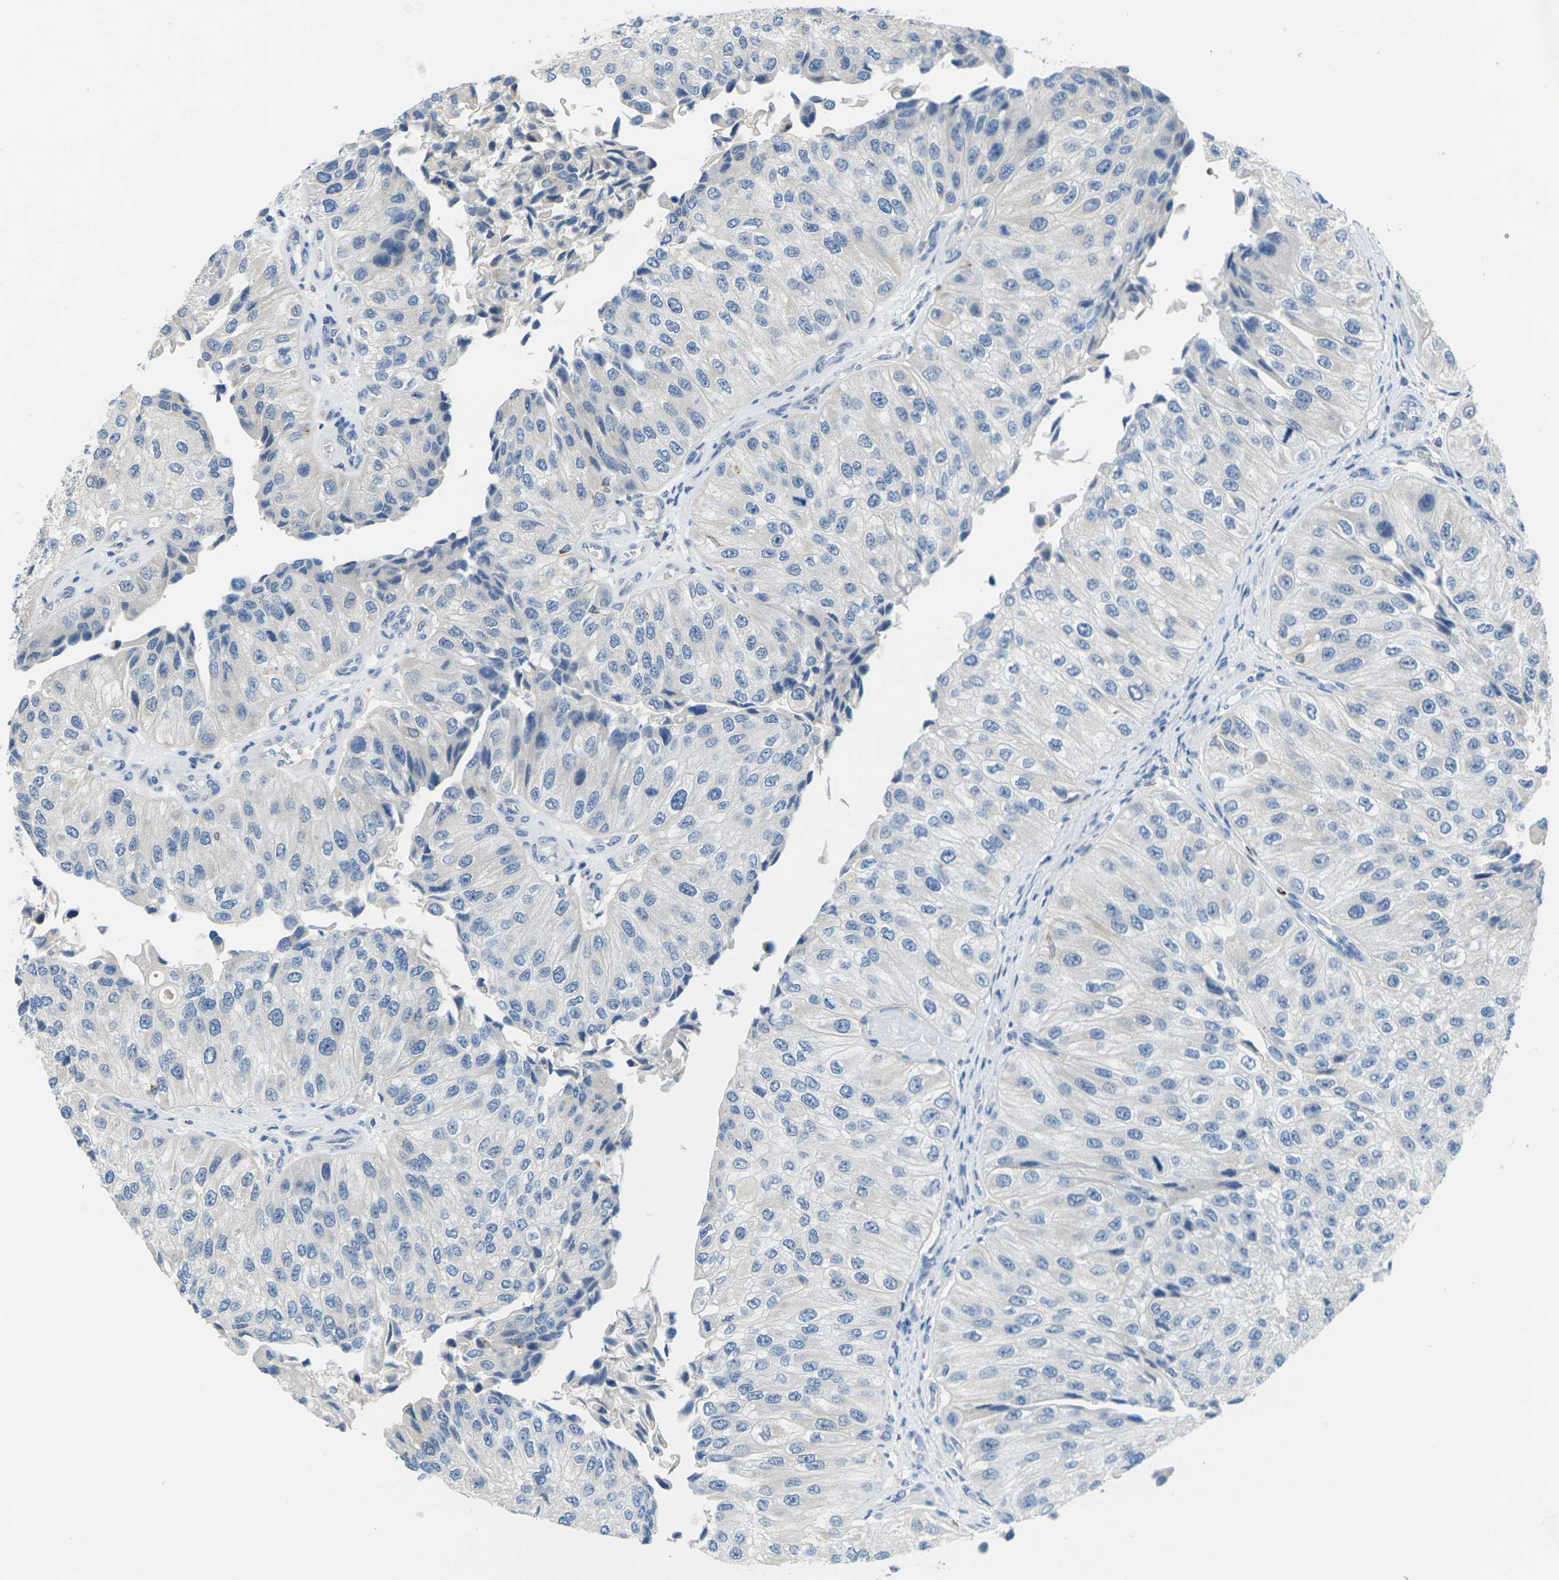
{"staining": {"intensity": "negative", "quantity": "none", "location": "none"}, "tissue": "urothelial cancer", "cell_type": "Tumor cells", "image_type": "cancer", "snomed": [{"axis": "morphology", "description": "Urothelial carcinoma, High grade"}, {"axis": "topography", "description": "Kidney"}, {"axis": "topography", "description": "Urinary bladder"}], "caption": "Protein analysis of urothelial cancer displays no significant expression in tumor cells.", "gene": "CYP2C8", "patient": {"sex": "male", "age": 77}}